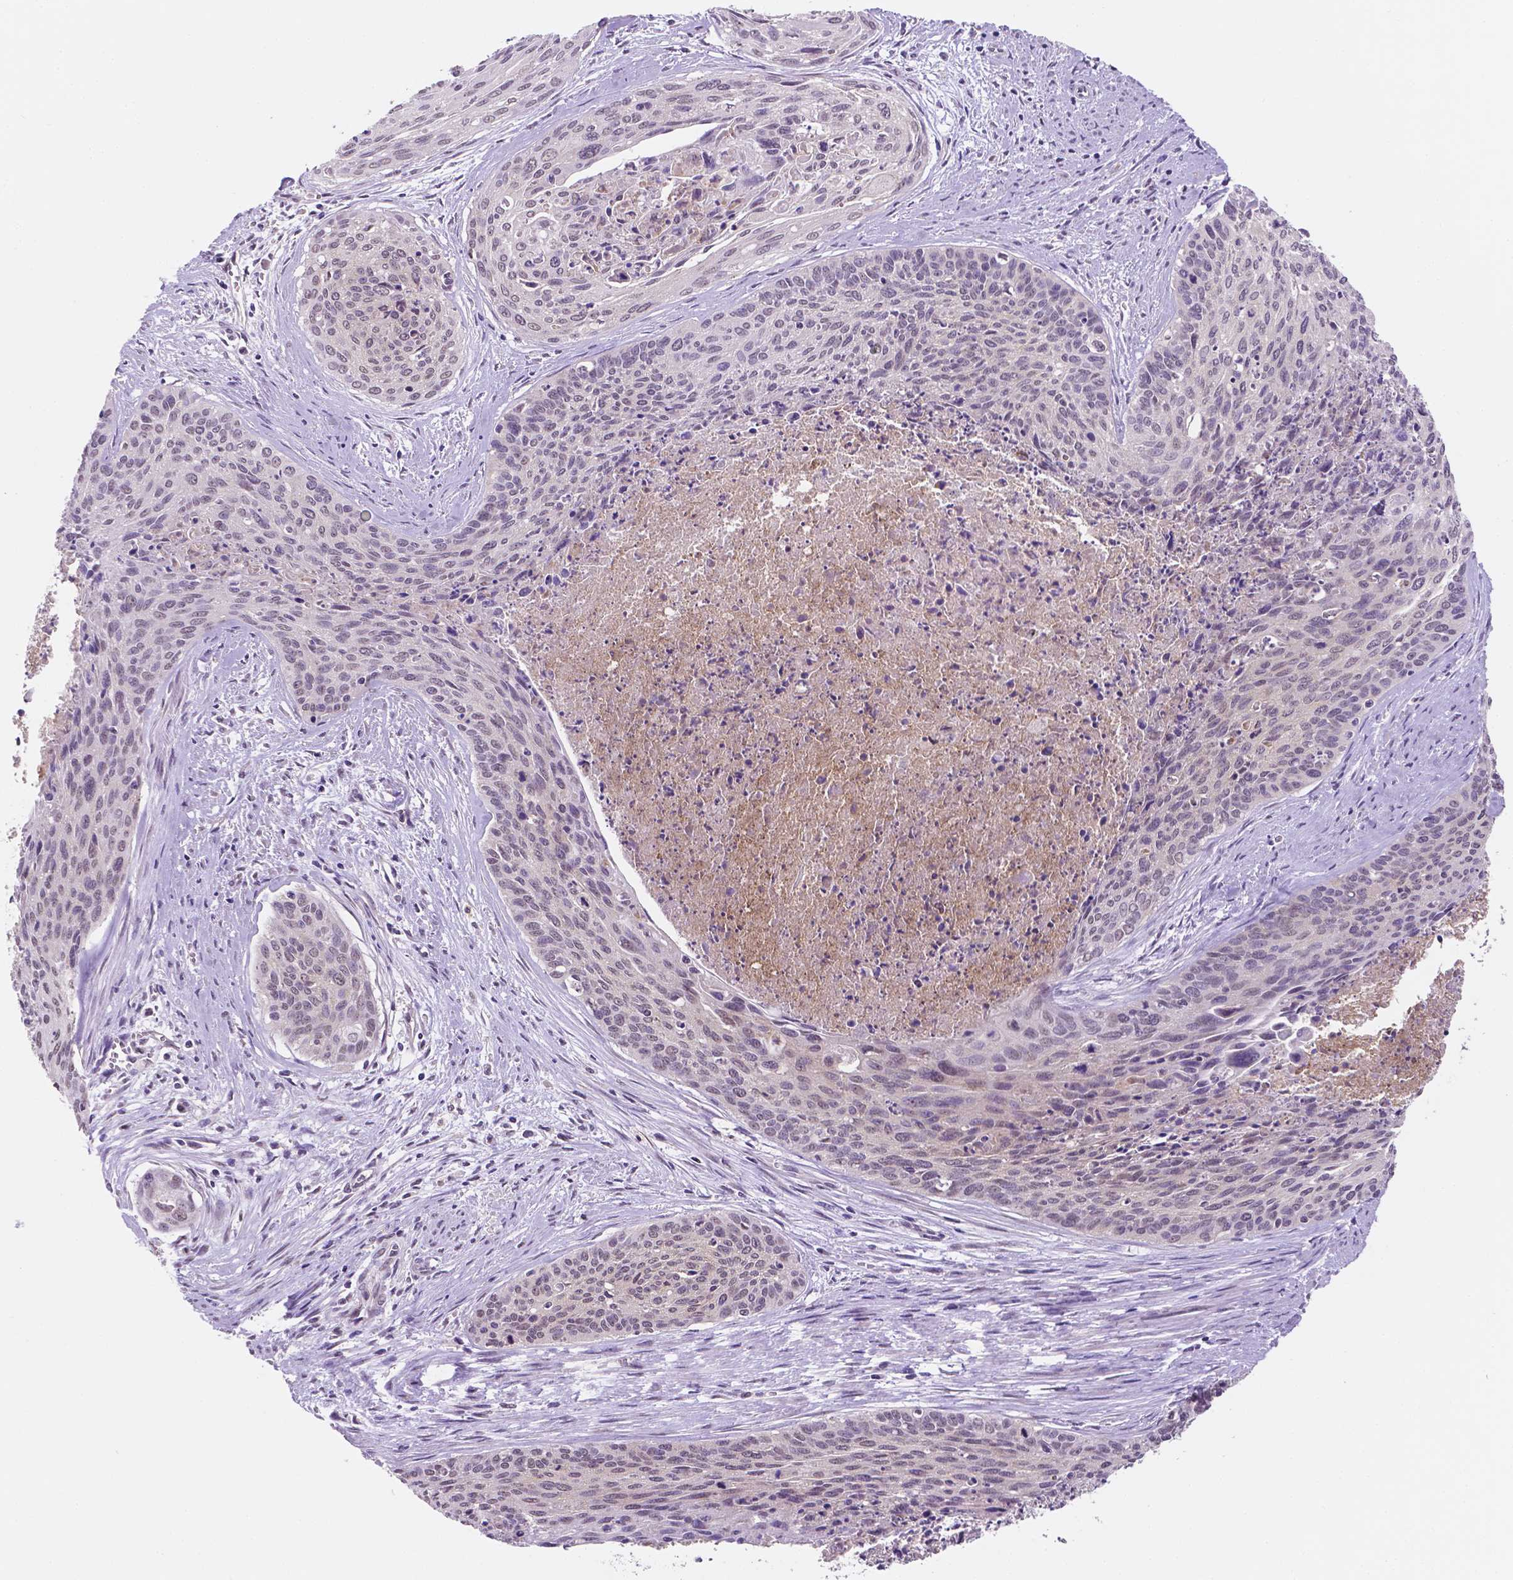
{"staining": {"intensity": "weak", "quantity": ">75%", "location": "cytoplasmic/membranous"}, "tissue": "cervical cancer", "cell_type": "Tumor cells", "image_type": "cancer", "snomed": [{"axis": "morphology", "description": "Squamous cell carcinoma, NOS"}, {"axis": "topography", "description": "Cervix"}], "caption": "A micrograph showing weak cytoplasmic/membranous staining in approximately >75% of tumor cells in cervical cancer (squamous cell carcinoma), as visualized by brown immunohistochemical staining.", "gene": "SHLD3", "patient": {"sex": "female", "age": 55}}